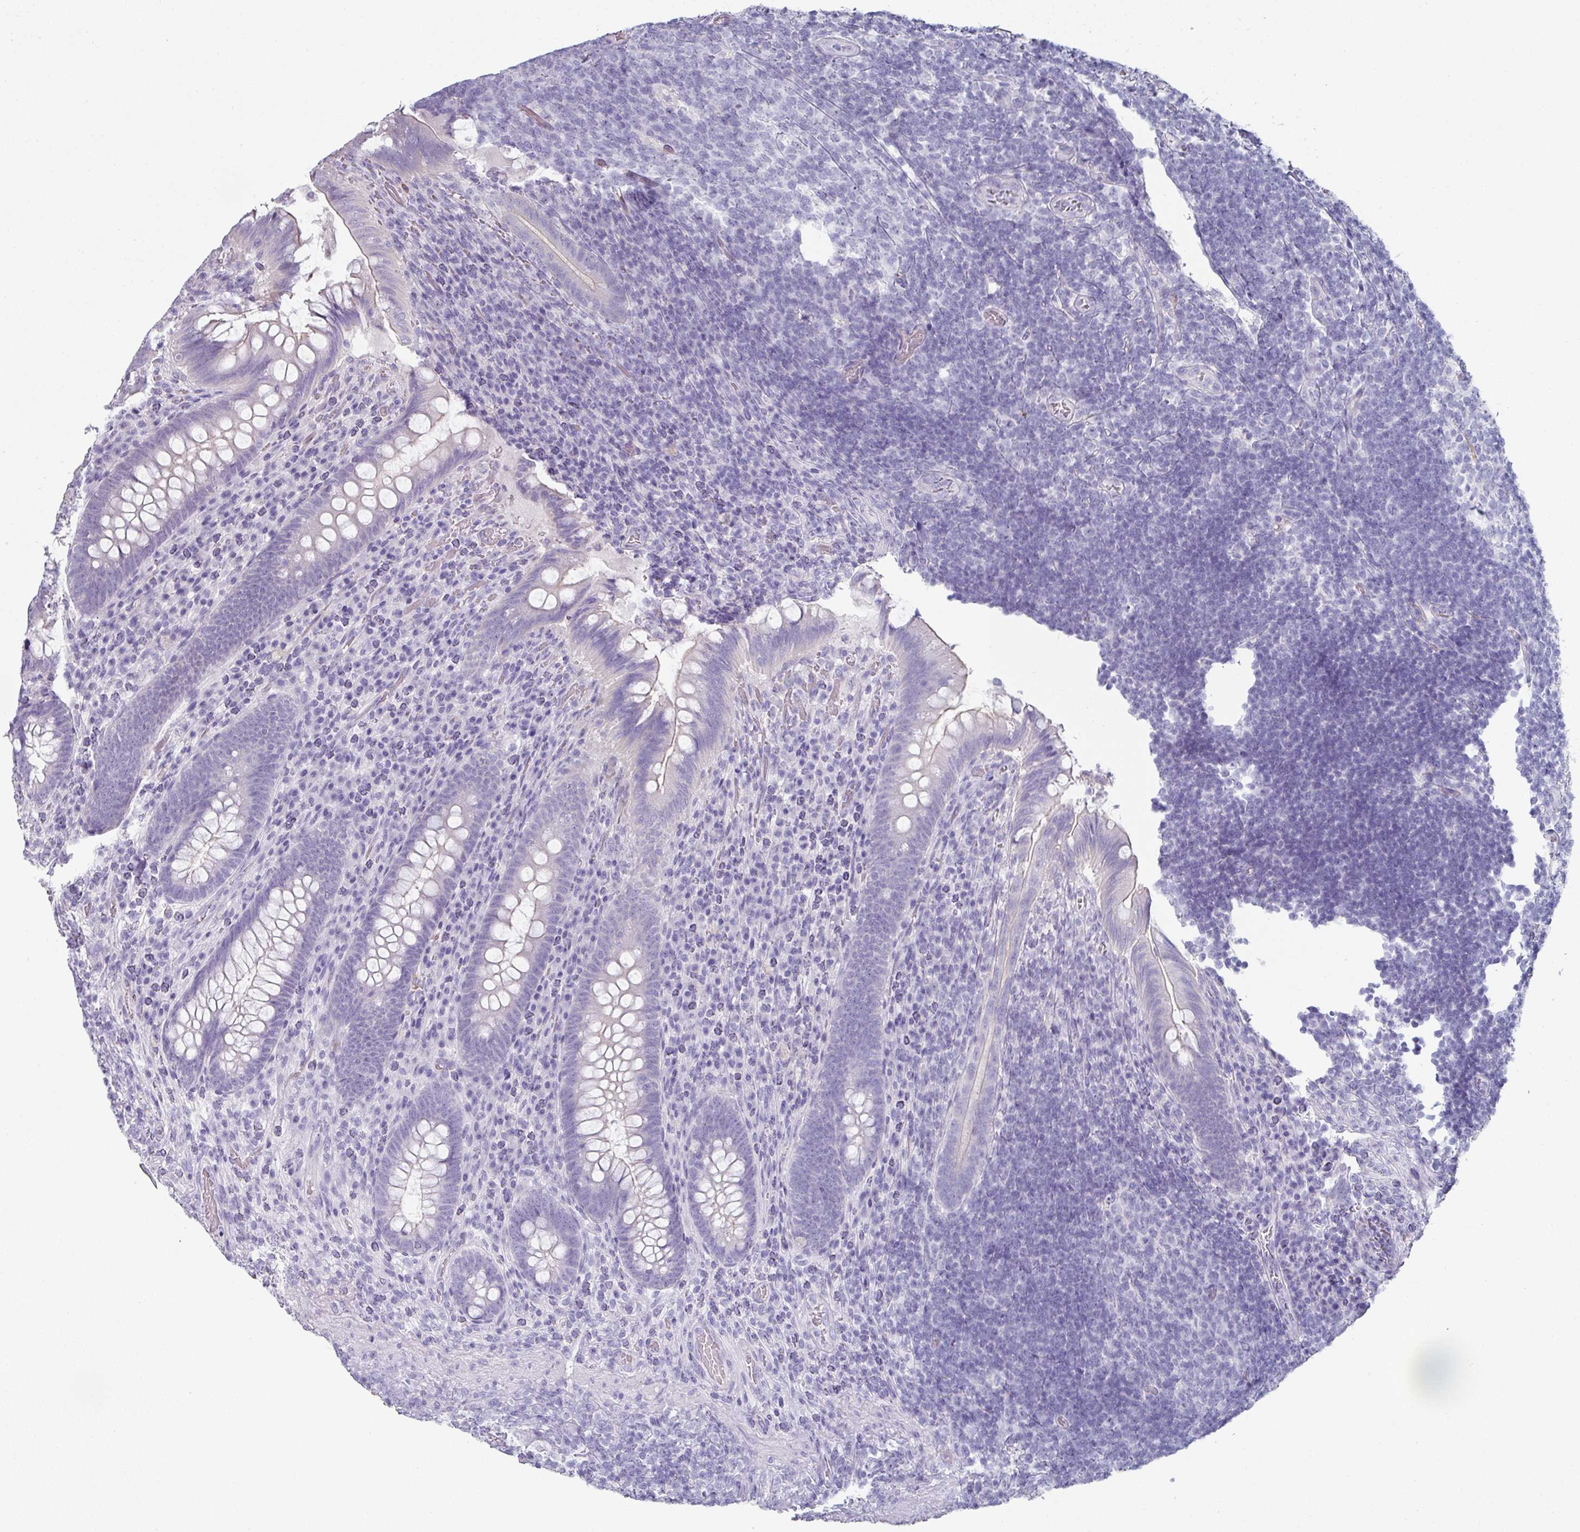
{"staining": {"intensity": "negative", "quantity": "none", "location": "none"}, "tissue": "appendix", "cell_type": "Glandular cells", "image_type": "normal", "snomed": [{"axis": "morphology", "description": "Normal tissue, NOS"}, {"axis": "topography", "description": "Appendix"}], "caption": "Histopathology image shows no significant protein positivity in glandular cells of benign appendix.", "gene": "SLC17A7", "patient": {"sex": "female", "age": 43}}